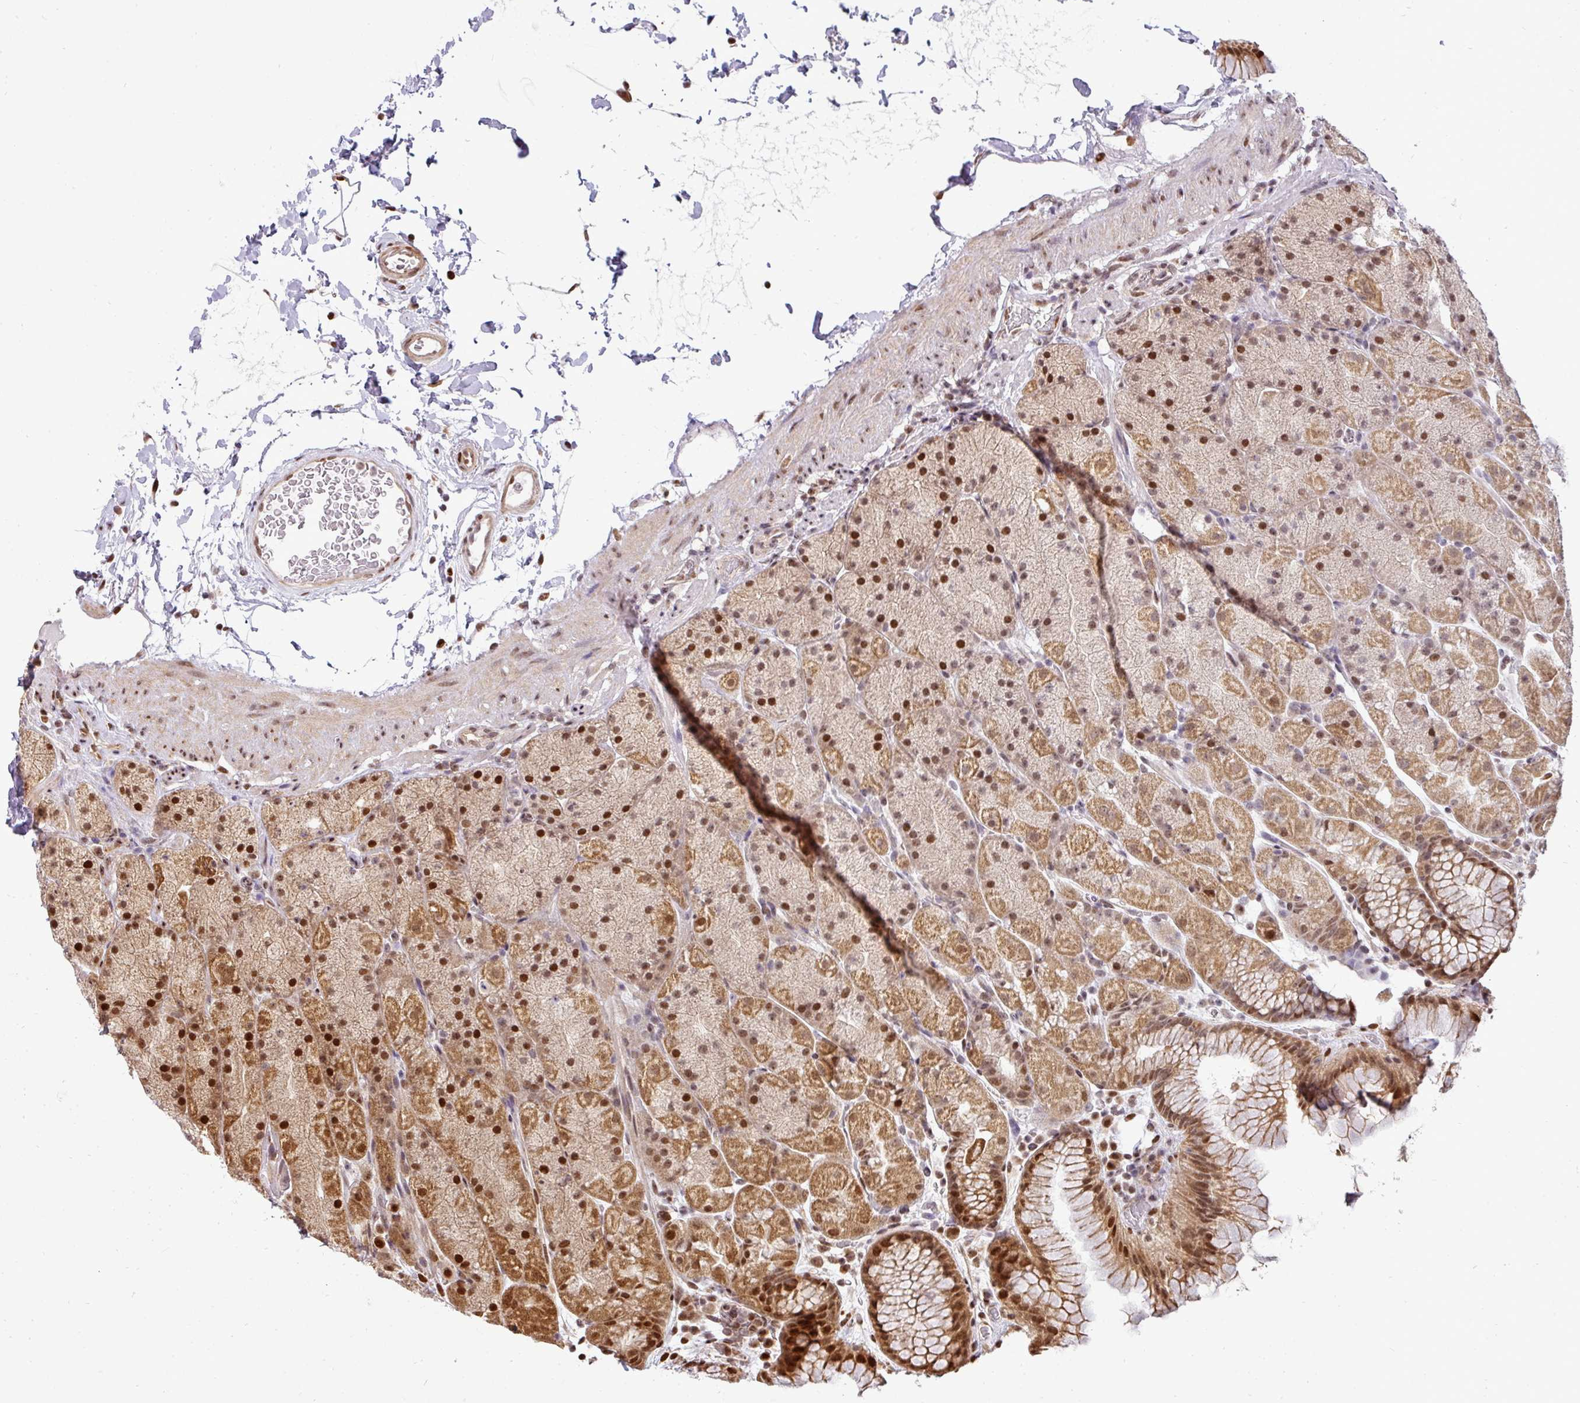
{"staining": {"intensity": "moderate", "quantity": "25%-75%", "location": "cytoplasmic/membranous,nuclear"}, "tissue": "stomach", "cell_type": "Glandular cells", "image_type": "normal", "snomed": [{"axis": "morphology", "description": "Normal tissue, NOS"}, {"axis": "topography", "description": "Stomach, upper"}, {"axis": "topography", "description": "Stomach, lower"}], "caption": "Moderate cytoplasmic/membranous,nuclear staining for a protein is identified in about 25%-75% of glandular cells of benign stomach using immunohistochemistry.", "gene": "MAZ", "patient": {"sex": "male", "age": 67}}